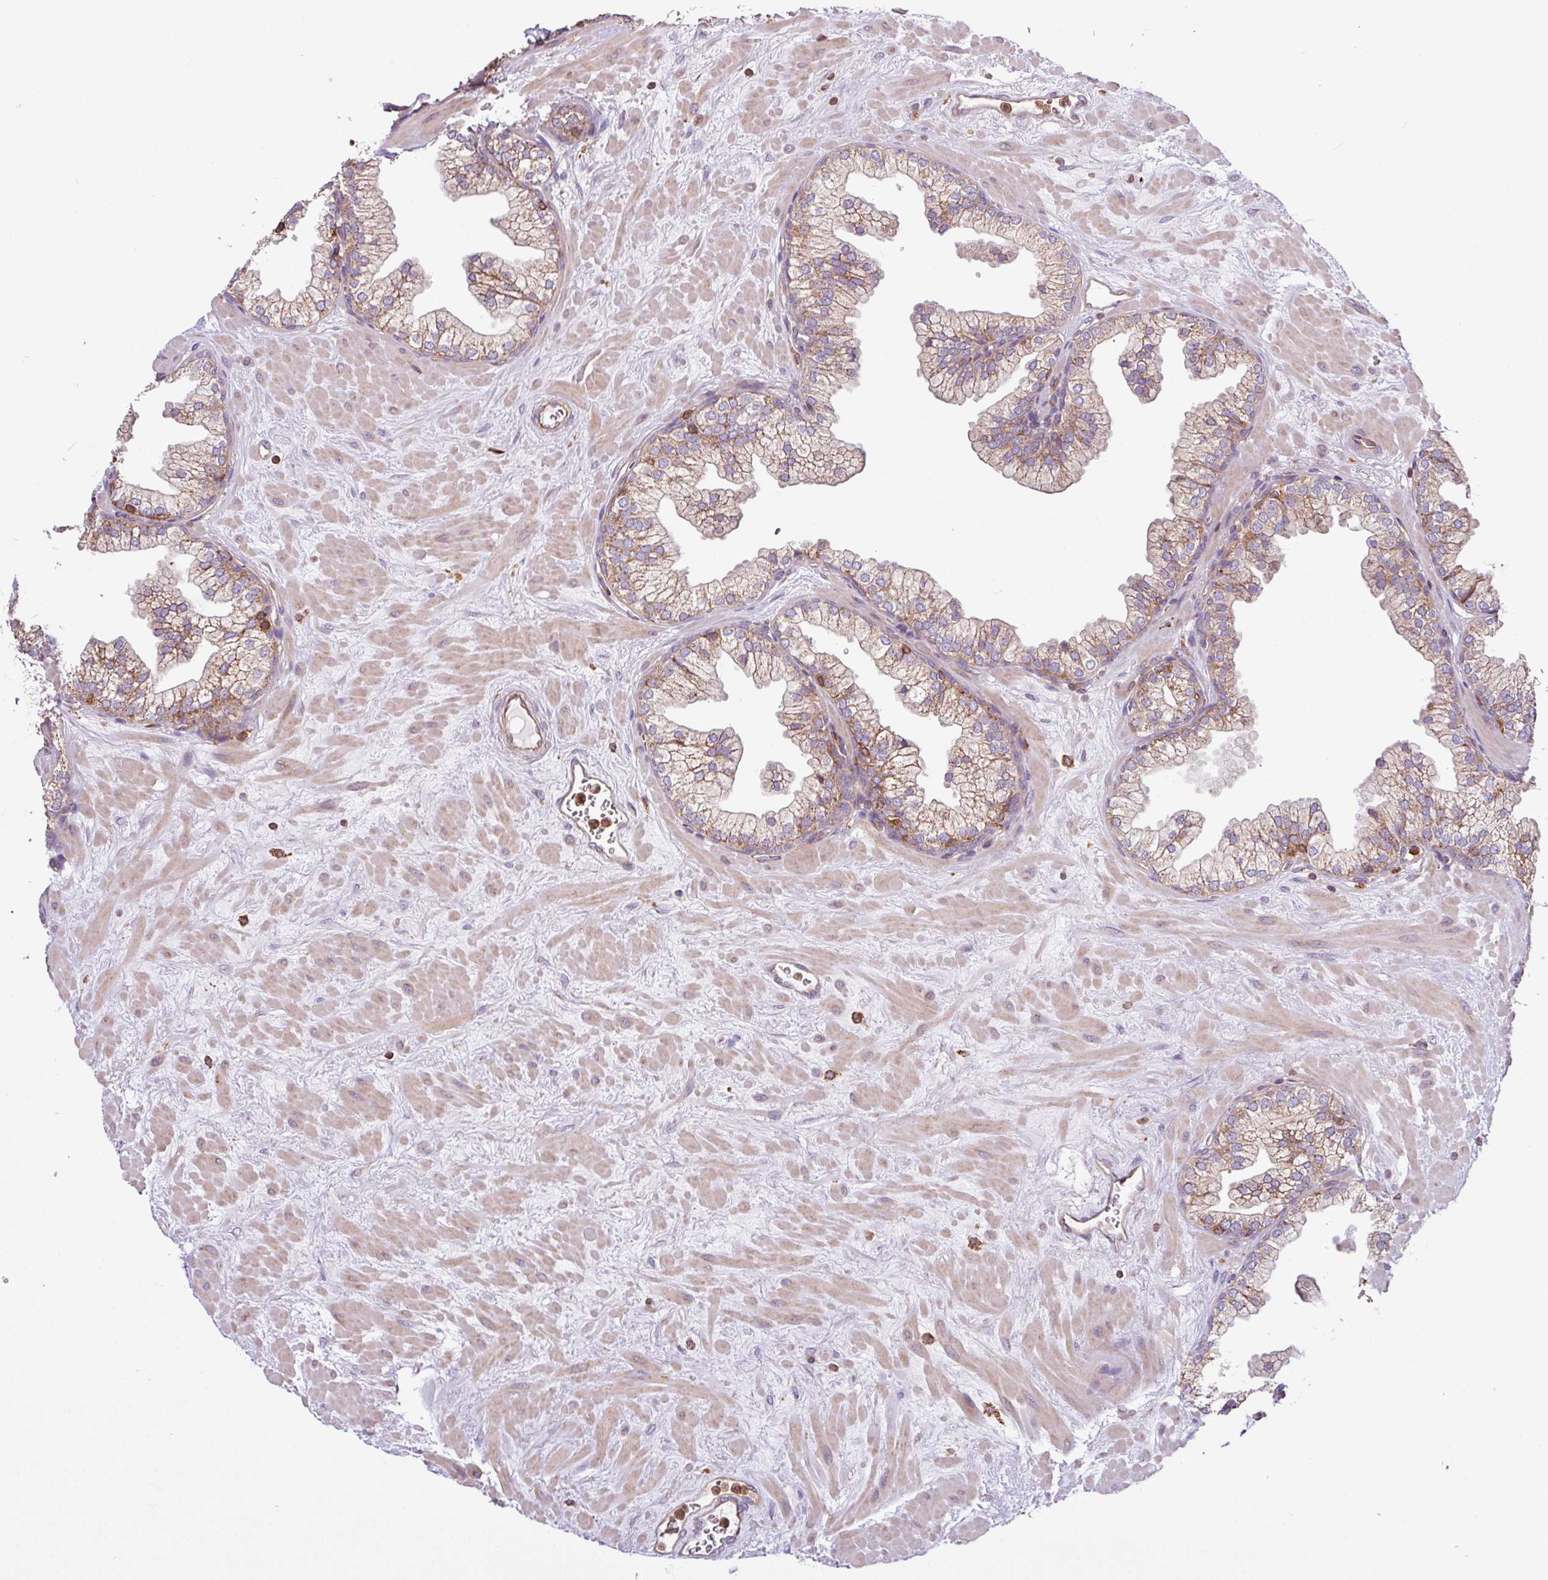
{"staining": {"intensity": "weak", "quantity": "25%-75%", "location": "cytoplasmic/membranous"}, "tissue": "prostate", "cell_type": "Glandular cells", "image_type": "normal", "snomed": [{"axis": "morphology", "description": "Normal tissue, NOS"}, {"axis": "topography", "description": "Prostate"}, {"axis": "topography", "description": "Peripheral nerve tissue"}], "caption": "A micrograph of human prostate stained for a protein reveals weak cytoplasmic/membranous brown staining in glandular cells. Using DAB (brown) and hematoxylin (blue) stains, captured at high magnification using brightfield microscopy.", "gene": "ACTR3B", "patient": {"sex": "male", "age": 61}}